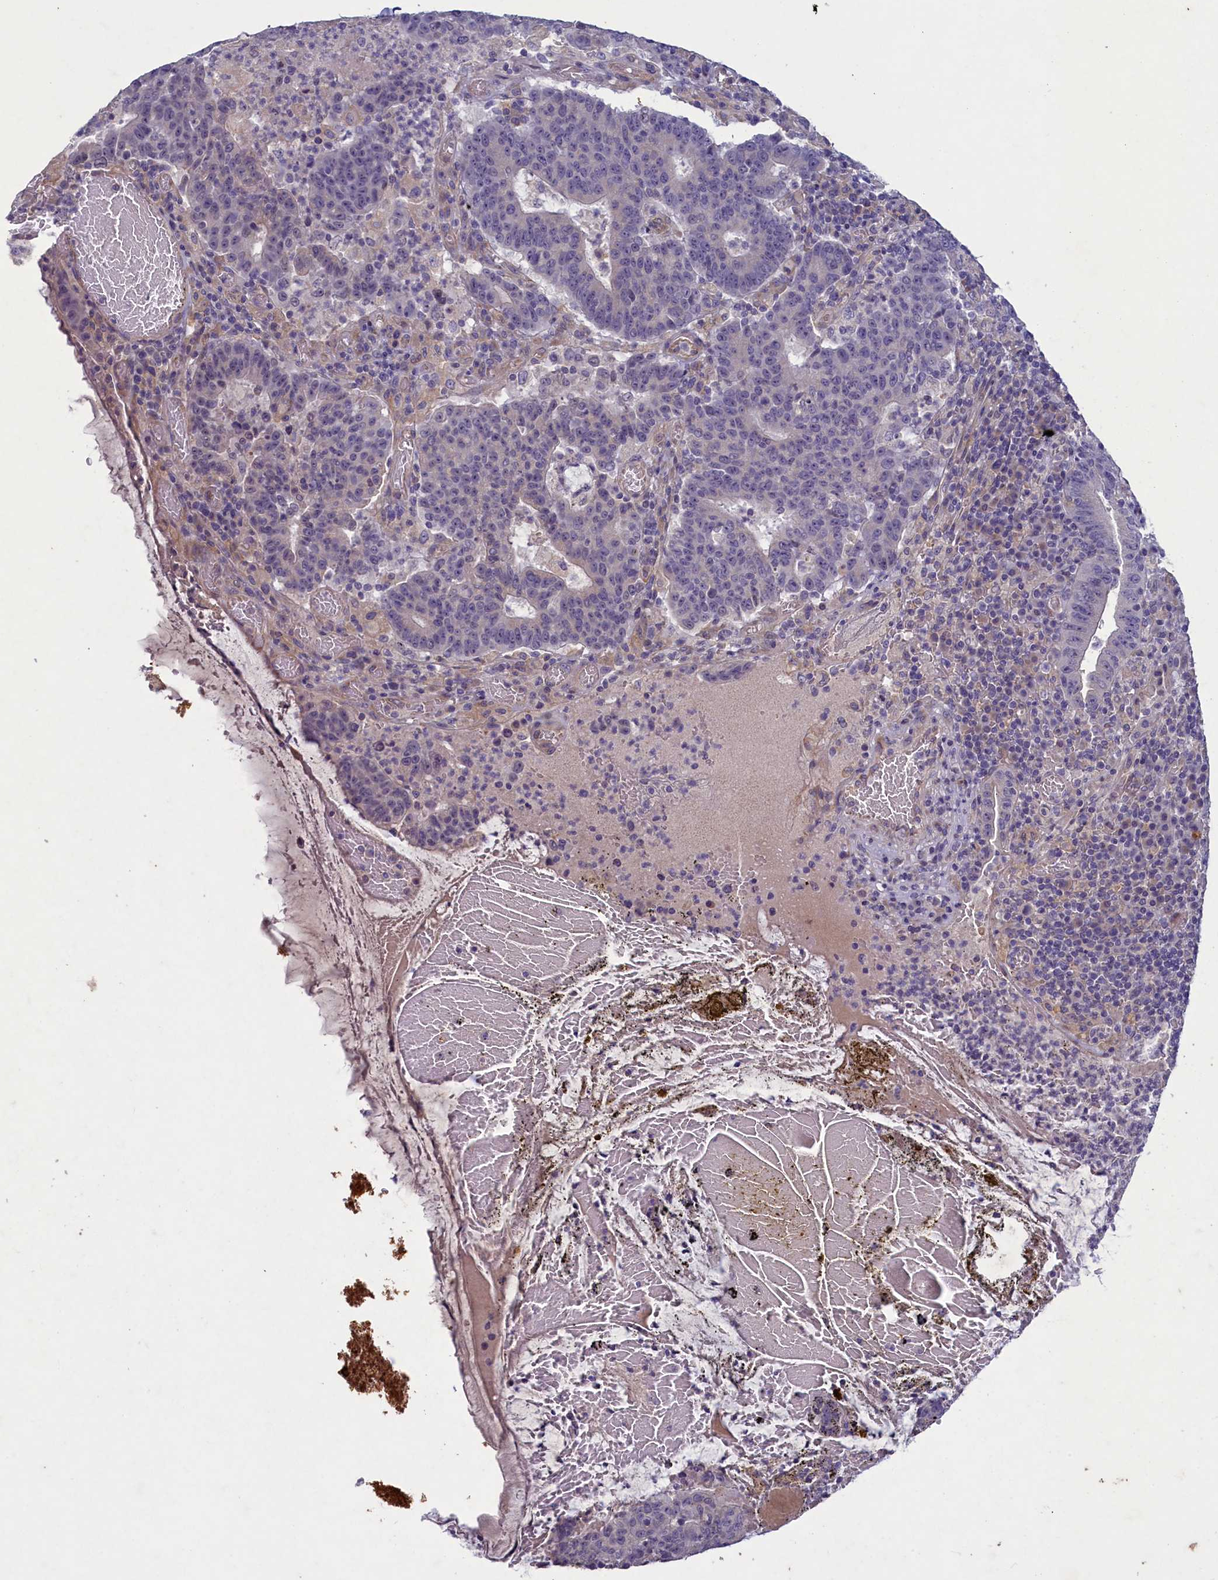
{"staining": {"intensity": "negative", "quantity": "none", "location": "none"}, "tissue": "colorectal cancer", "cell_type": "Tumor cells", "image_type": "cancer", "snomed": [{"axis": "morphology", "description": "Adenocarcinoma, NOS"}, {"axis": "topography", "description": "Colon"}], "caption": "There is no significant staining in tumor cells of colorectal adenocarcinoma.", "gene": "PLEKHG6", "patient": {"sex": "female", "age": 75}}